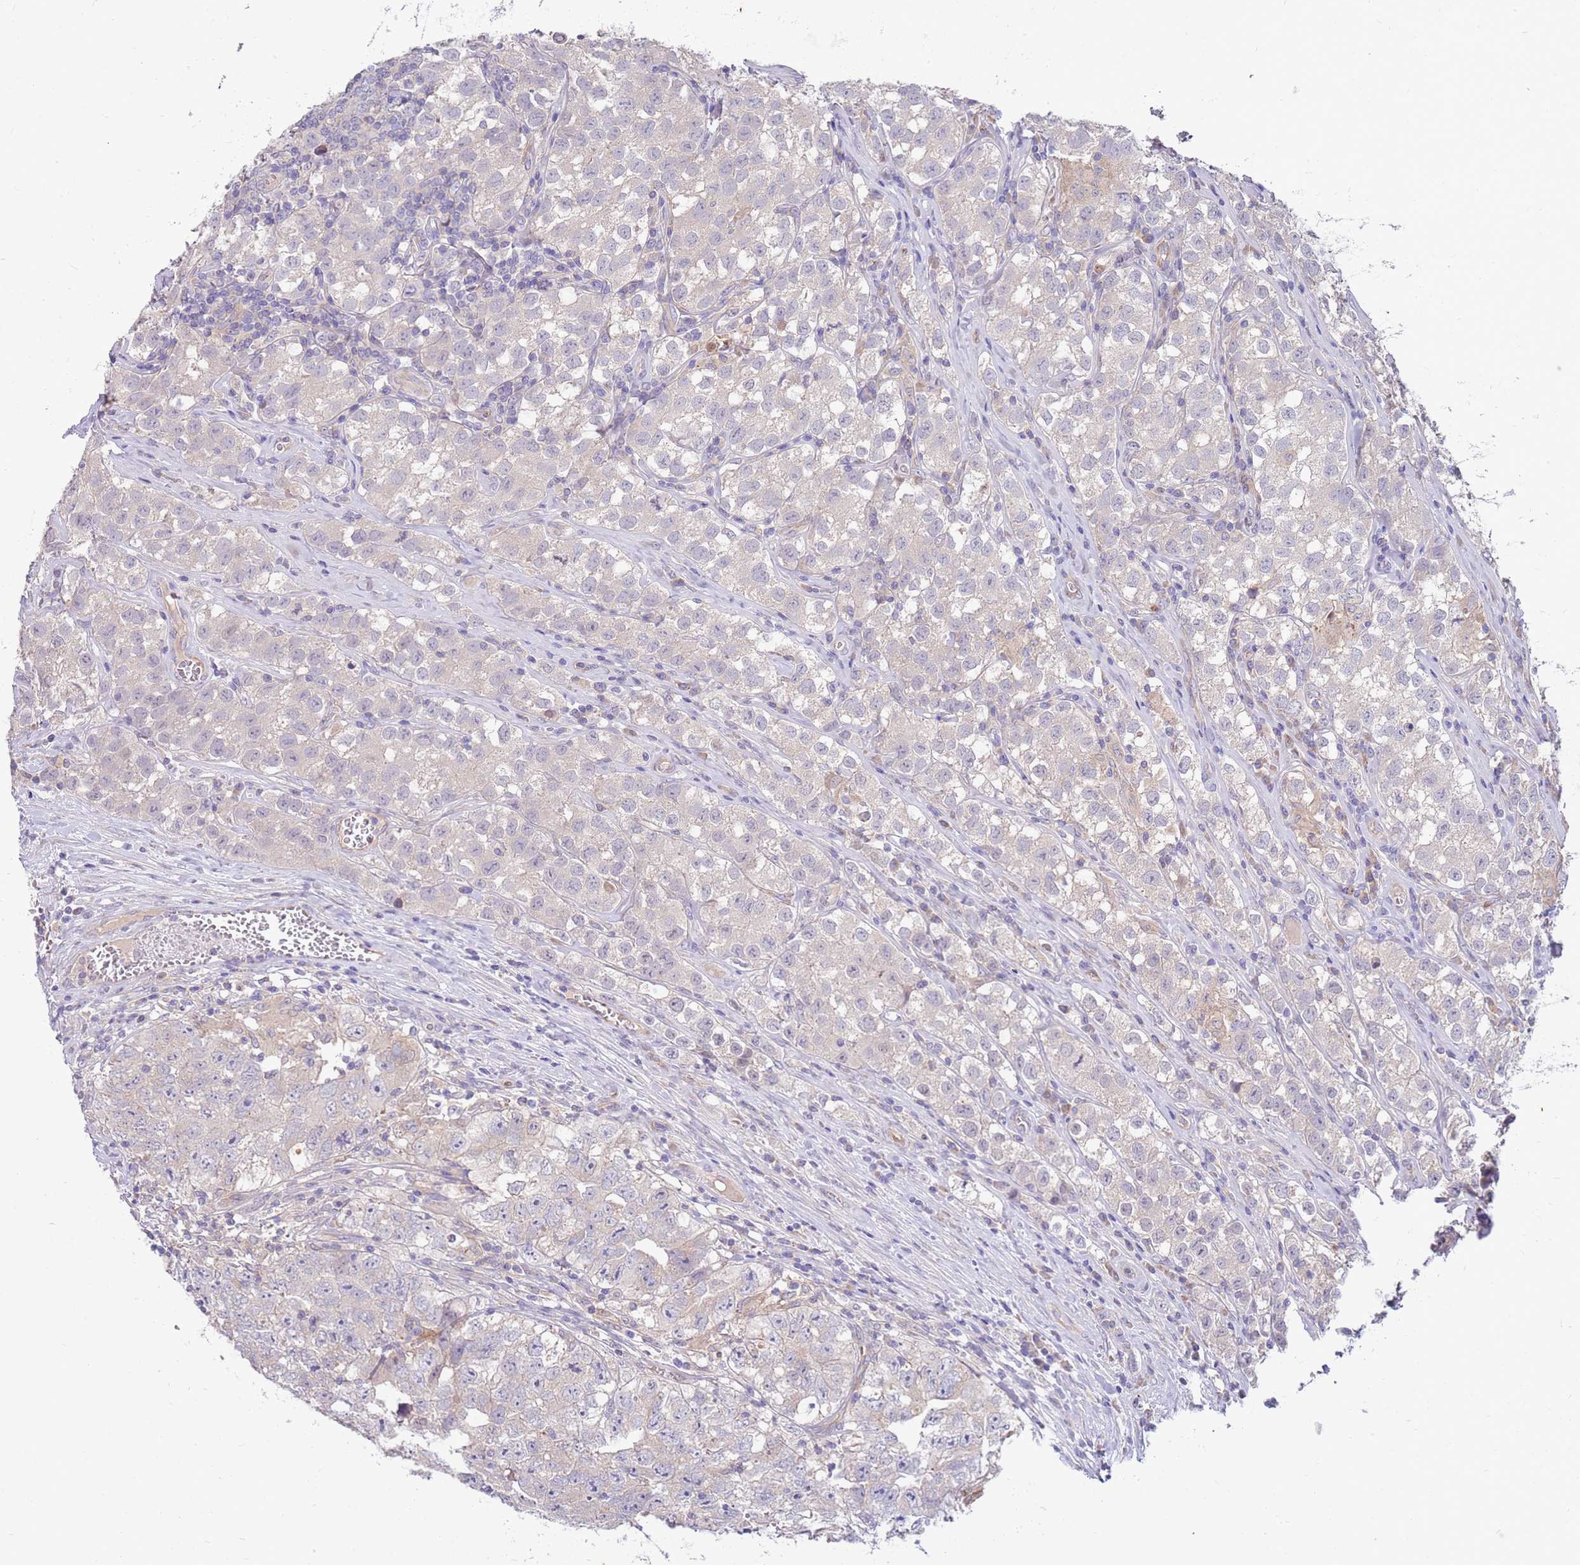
{"staining": {"intensity": "negative", "quantity": "none", "location": "none"}, "tissue": "testis cancer", "cell_type": "Tumor cells", "image_type": "cancer", "snomed": [{"axis": "morphology", "description": "Seminoma, NOS"}, {"axis": "morphology", "description": "Carcinoma, Embryonal, NOS"}, {"axis": "topography", "description": "Testis"}], "caption": "Immunohistochemistry (IHC) micrograph of neoplastic tissue: testis cancer (seminoma) stained with DAB displays no significant protein positivity in tumor cells.", "gene": "SLC44A4", "patient": {"sex": "male", "age": 43}}